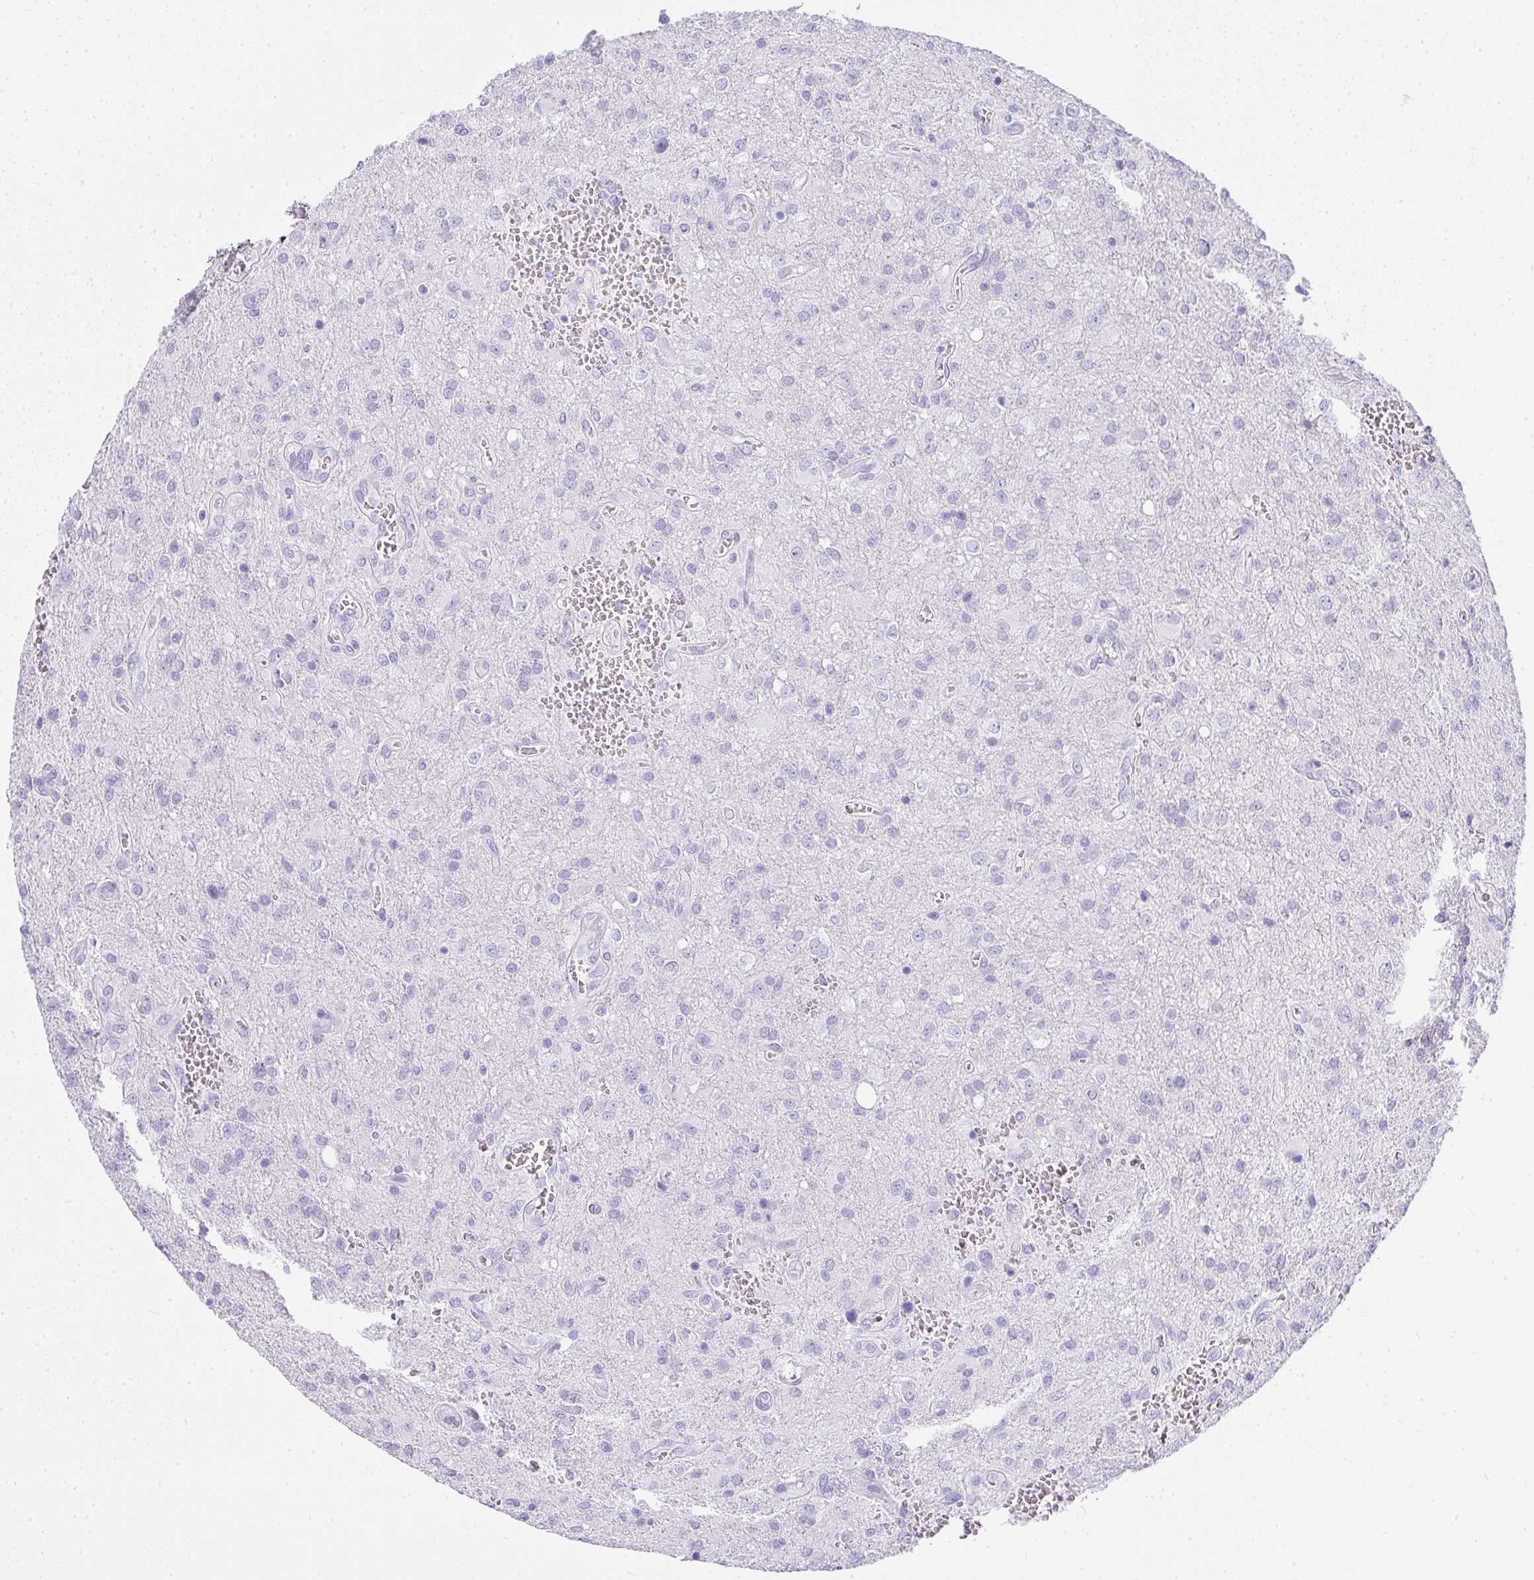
{"staining": {"intensity": "negative", "quantity": "none", "location": "none"}, "tissue": "glioma", "cell_type": "Tumor cells", "image_type": "cancer", "snomed": [{"axis": "morphology", "description": "Glioma, malignant, Low grade"}, {"axis": "topography", "description": "Brain"}], "caption": "An IHC image of malignant glioma (low-grade) is shown. There is no staining in tumor cells of malignant glioma (low-grade).", "gene": "CDADC1", "patient": {"sex": "male", "age": 66}}